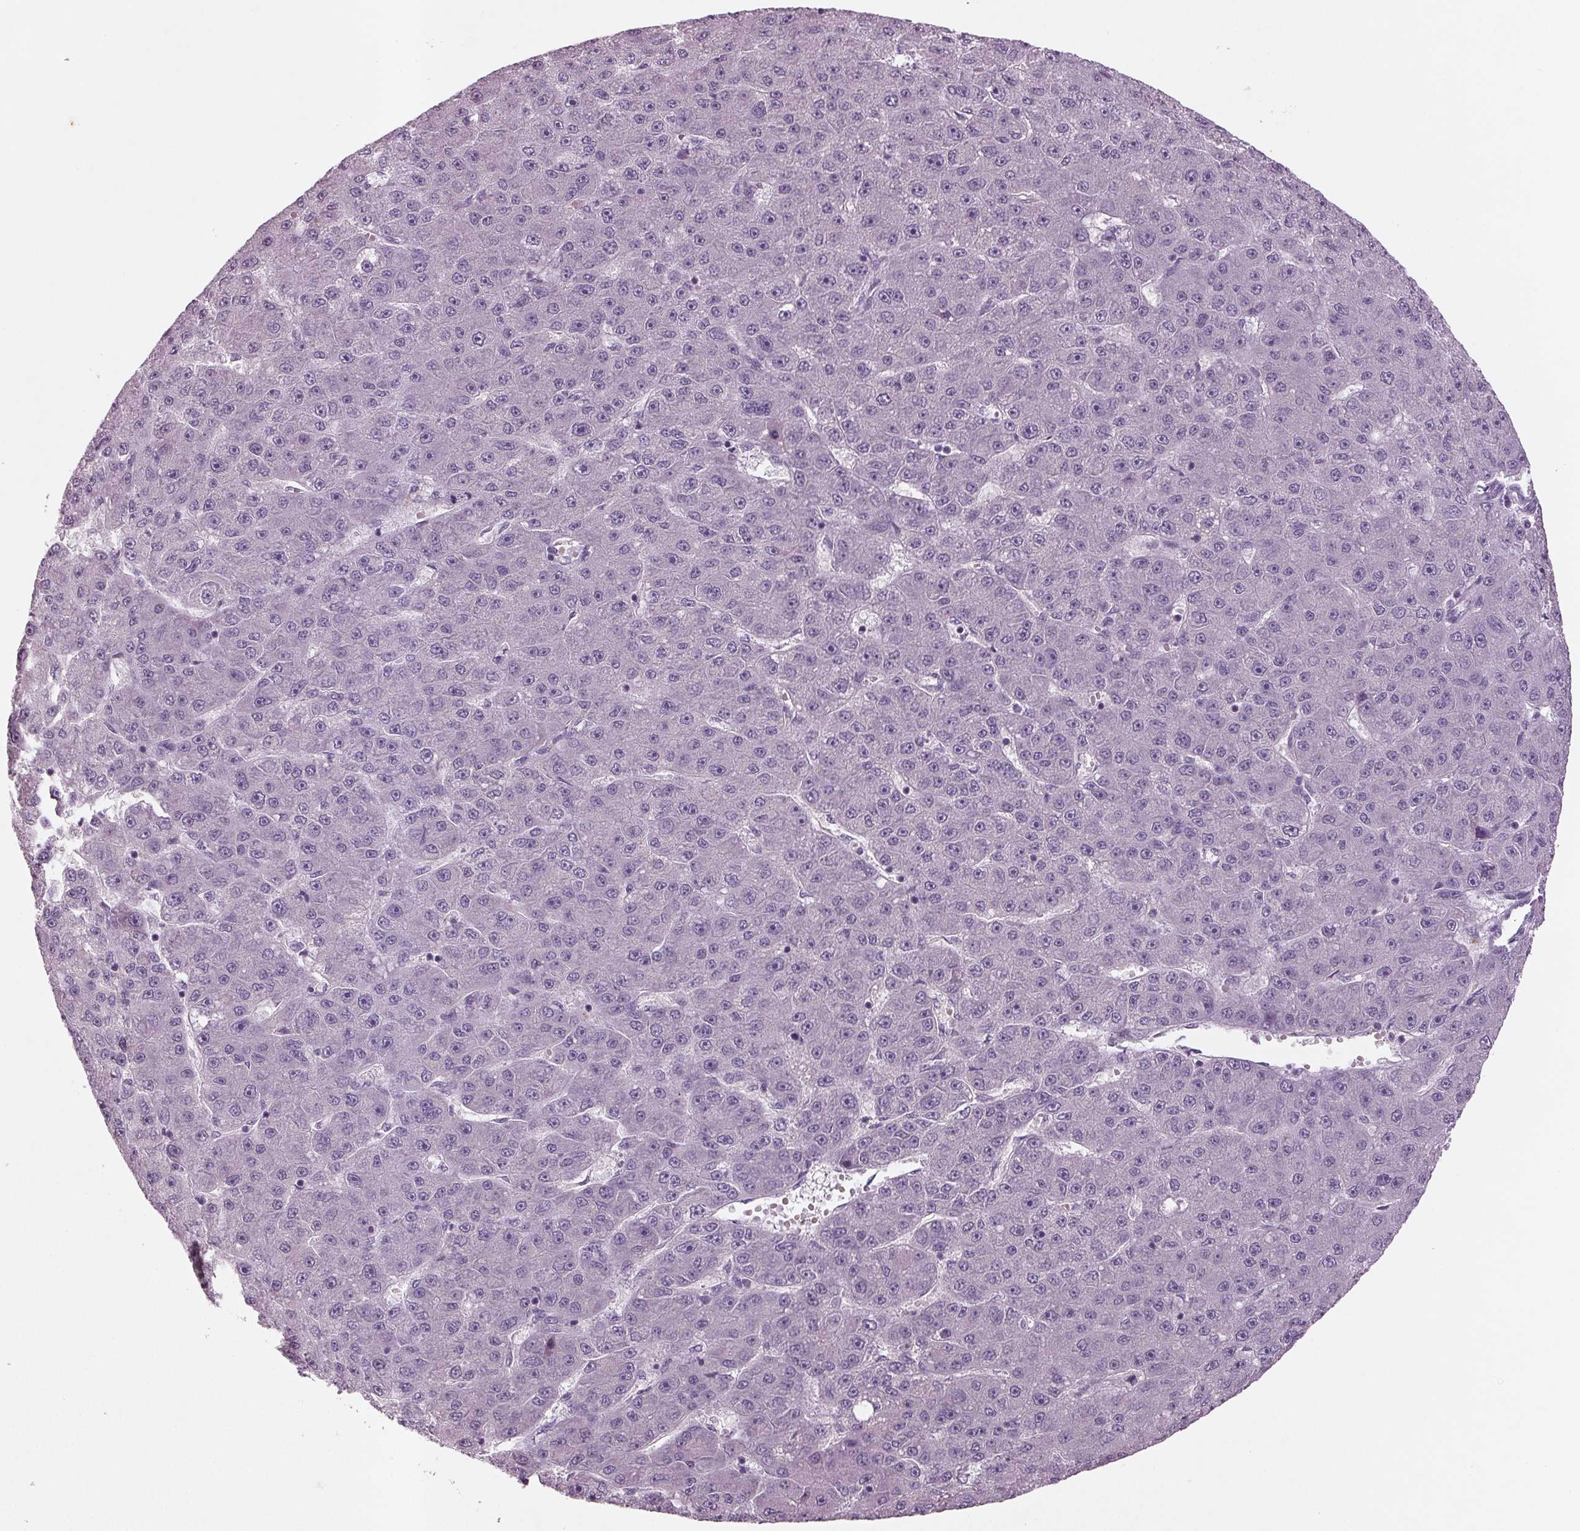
{"staining": {"intensity": "negative", "quantity": "none", "location": "none"}, "tissue": "liver cancer", "cell_type": "Tumor cells", "image_type": "cancer", "snomed": [{"axis": "morphology", "description": "Carcinoma, Hepatocellular, NOS"}, {"axis": "topography", "description": "Liver"}], "caption": "An IHC image of liver cancer (hepatocellular carcinoma) is shown. There is no staining in tumor cells of liver cancer (hepatocellular carcinoma).", "gene": "BHLHE22", "patient": {"sex": "male", "age": 67}}